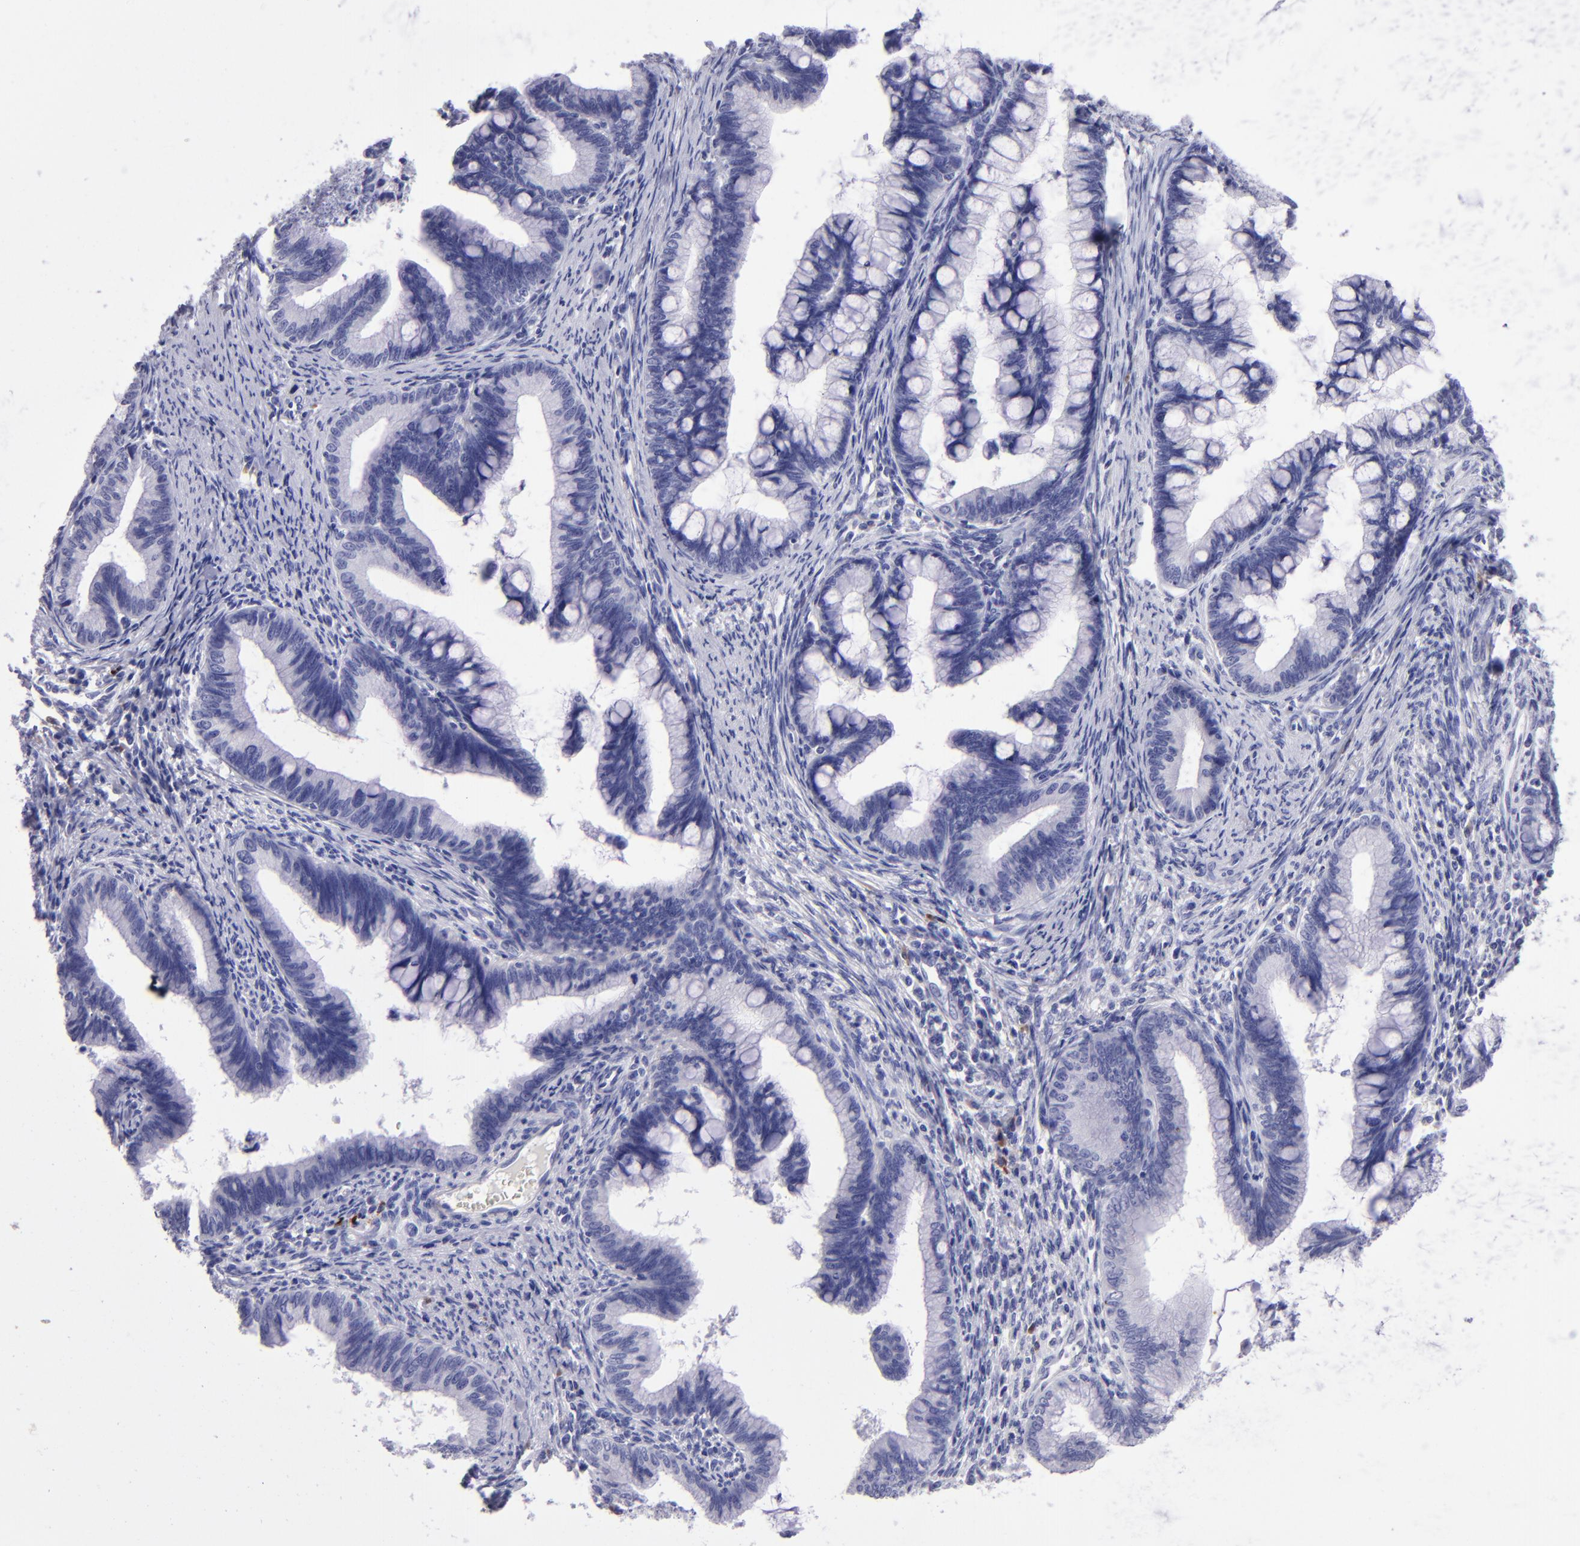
{"staining": {"intensity": "negative", "quantity": "none", "location": "none"}, "tissue": "cervical cancer", "cell_type": "Tumor cells", "image_type": "cancer", "snomed": [{"axis": "morphology", "description": "Adenocarcinoma, NOS"}, {"axis": "topography", "description": "Cervix"}], "caption": "Tumor cells are negative for protein expression in human cervical cancer (adenocarcinoma).", "gene": "TYRP1", "patient": {"sex": "female", "age": 36}}